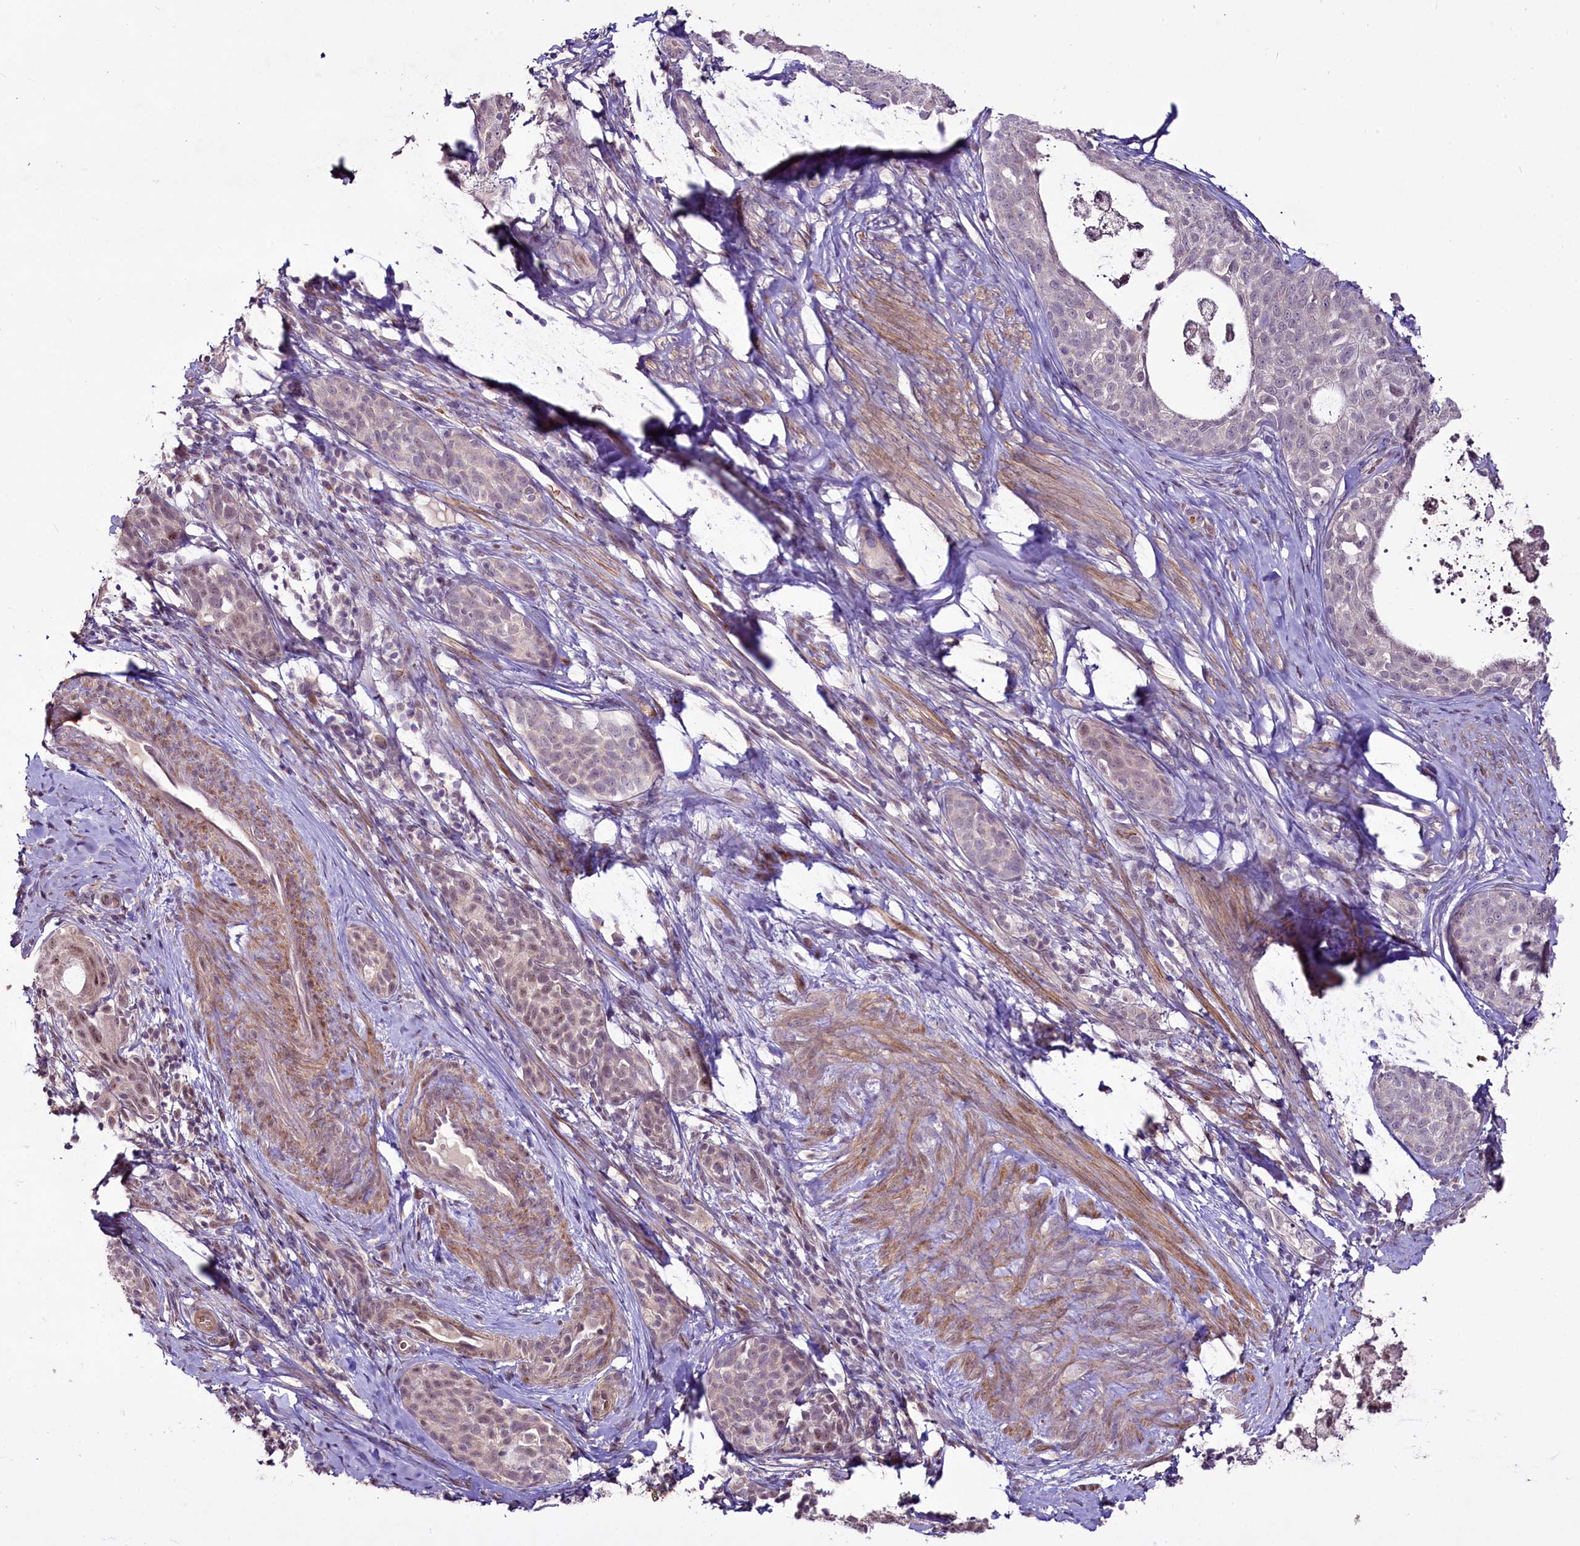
{"staining": {"intensity": "negative", "quantity": "none", "location": "none"}, "tissue": "cervical cancer", "cell_type": "Tumor cells", "image_type": "cancer", "snomed": [{"axis": "morphology", "description": "Squamous cell carcinoma, NOS"}, {"axis": "morphology", "description": "Adenocarcinoma, NOS"}, {"axis": "topography", "description": "Cervix"}], "caption": "Immunohistochemistry photomicrograph of neoplastic tissue: human adenocarcinoma (cervical) stained with DAB reveals no significant protein expression in tumor cells.", "gene": "SUSD3", "patient": {"sex": "female", "age": 52}}